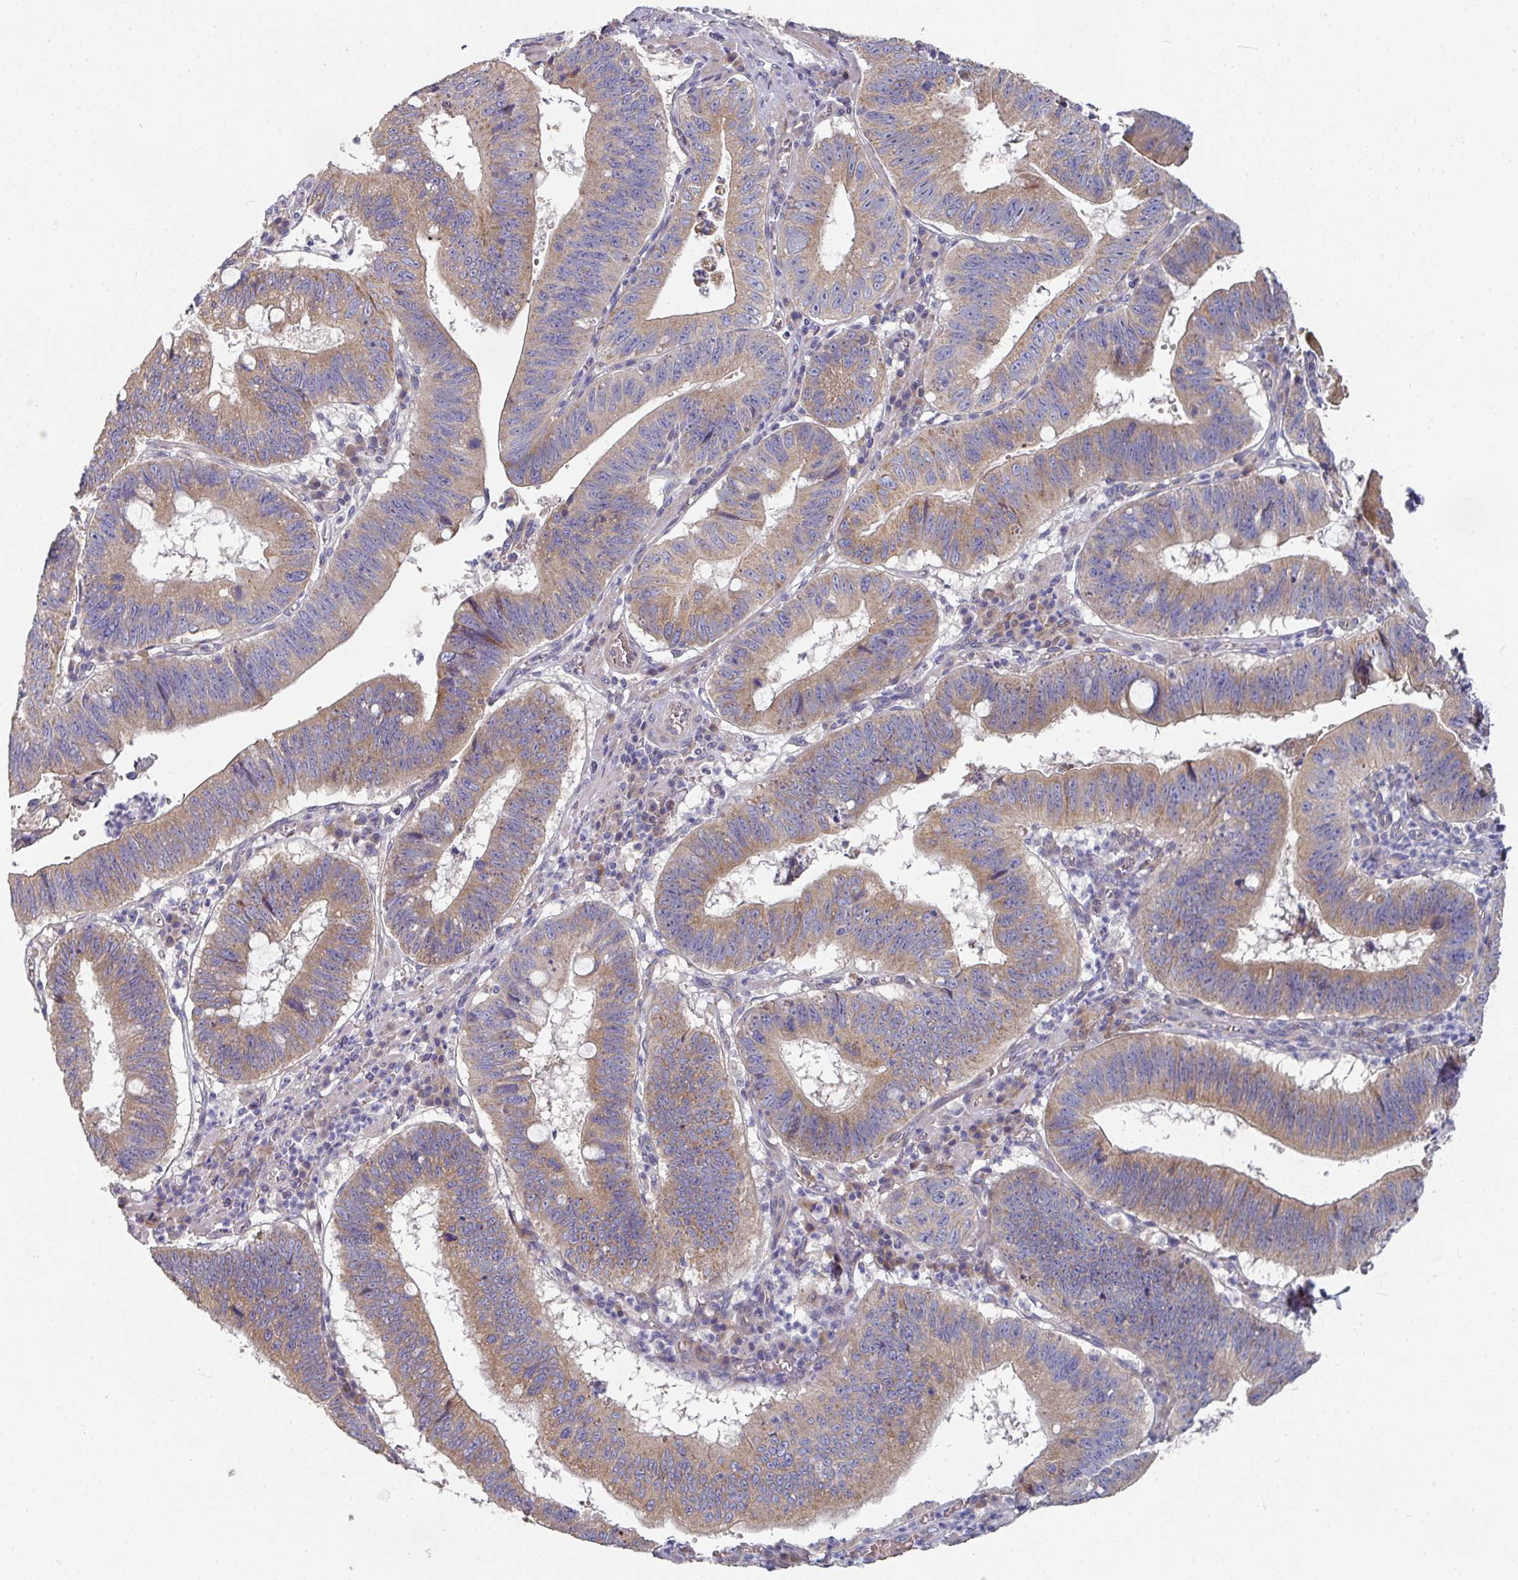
{"staining": {"intensity": "moderate", "quantity": ">75%", "location": "cytoplasmic/membranous"}, "tissue": "stomach cancer", "cell_type": "Tumor cells", "image_type": "cancer", "snomed": [{"axis": "morphology", "description": "Adenocarcinoma, NOS"}, {"axis": "topography", "description": "Stomach"}], "caption": "Immunohistochemical staining of human stomach adenocarcinoma displays medium levels of moderate cytoplasmic/membranous expression in about >75% of tumor cells. (DAB IHC with brightfield microscopy, high magnification).", "gene": "PYROXD2", "patient": {"sex": "male", "age": 59}}